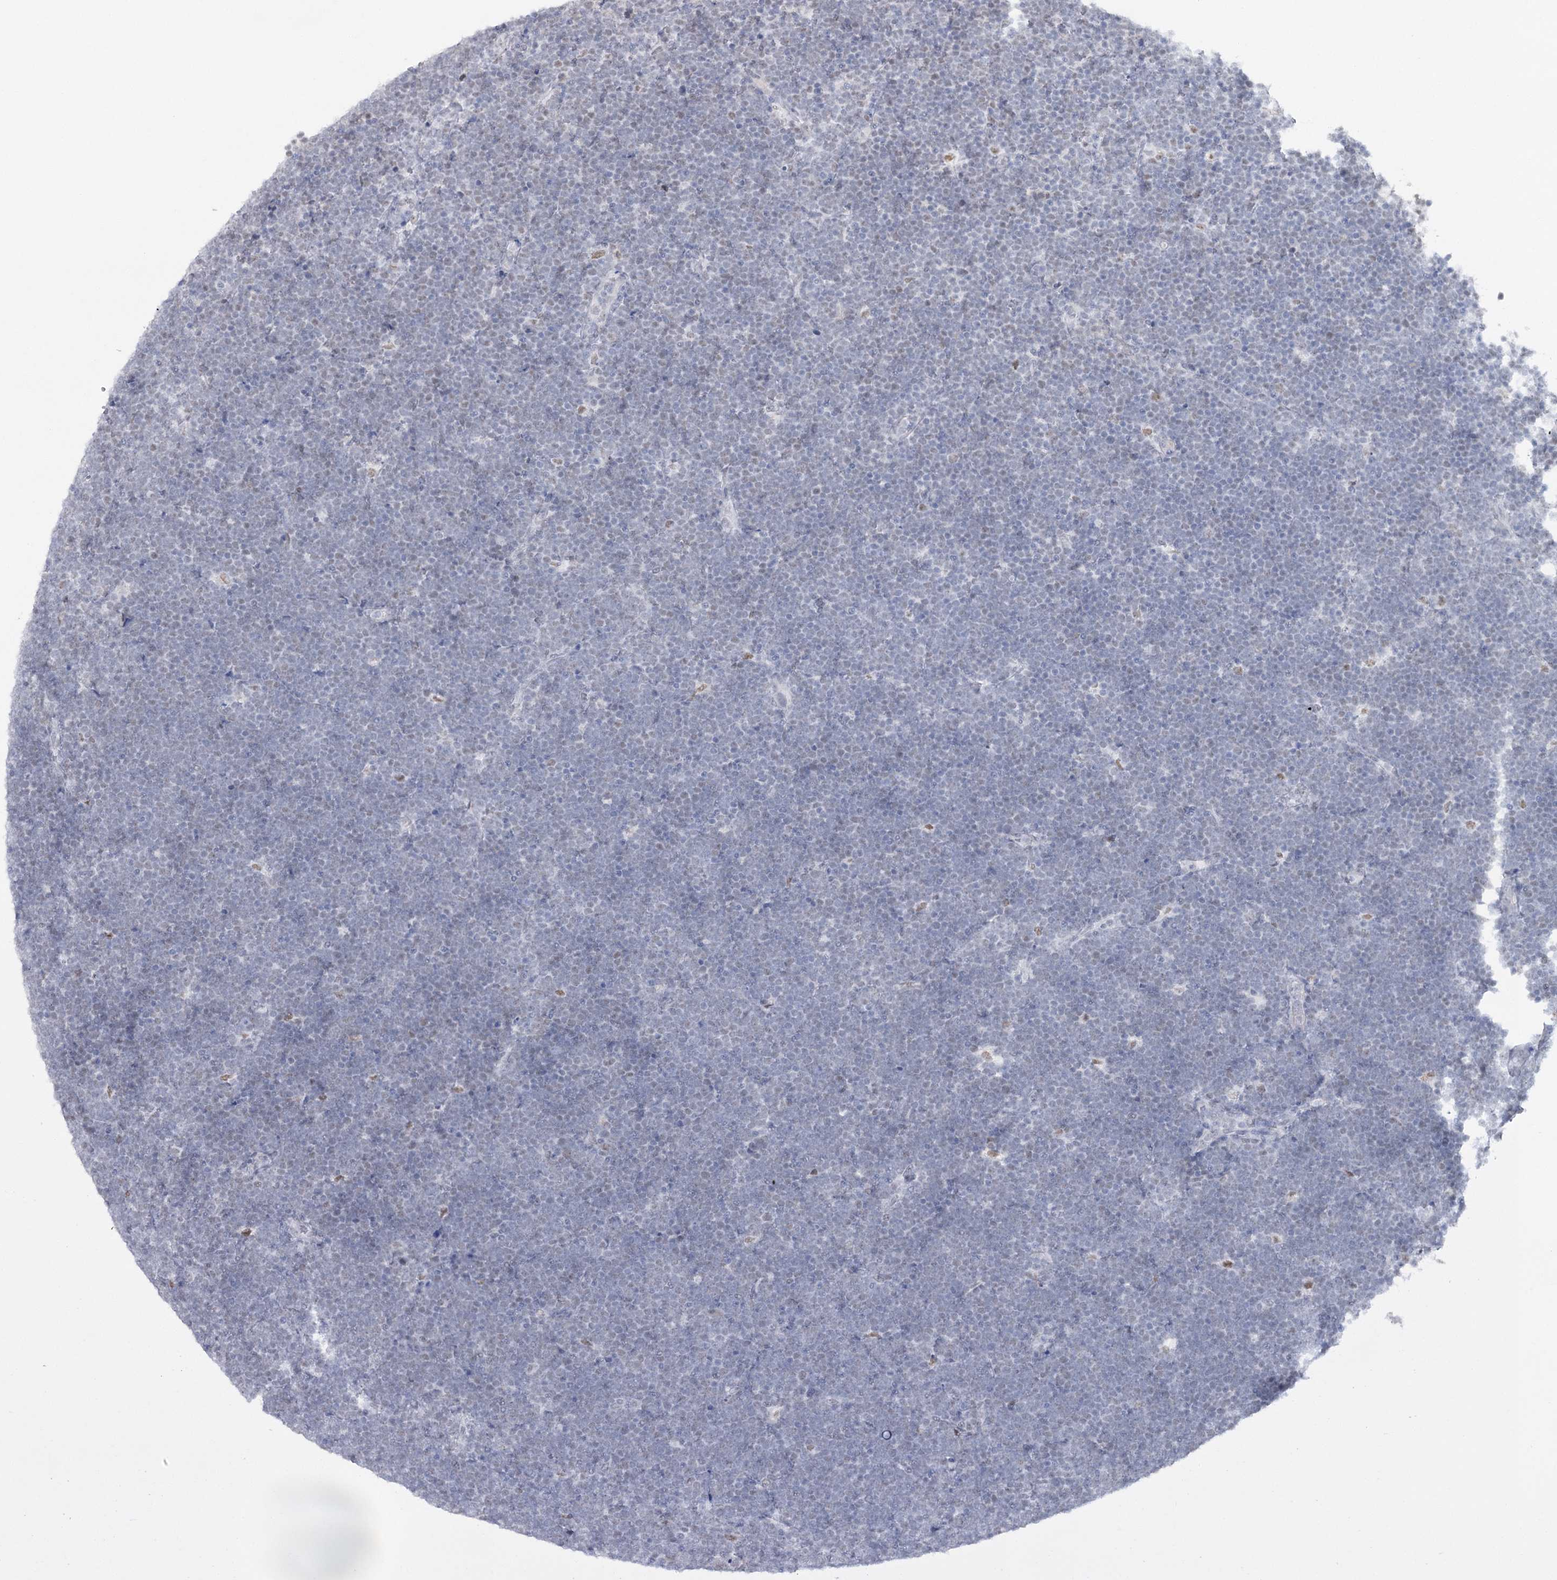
{"staining": {"intensity": "weak", "quantity": "<25%", "location": "nuclear"}, "tissue": "lymphoma", "cell_type": "Tumor cells", "image_type": "cancer", "snomed": [{"axis": "morphology", "description": "Malignant lymphoma, non-Hodgkin's type, High grade"}, {"axis": "topography", "description": "Lymph node"}], "caption": "The histopathology image shows no staining of tumor cells in malignant lymphoma, non-Hodgkin's type (high-grade).", "gene": "ZC3H8", "patient": {"sex": "male", "age": 13}}